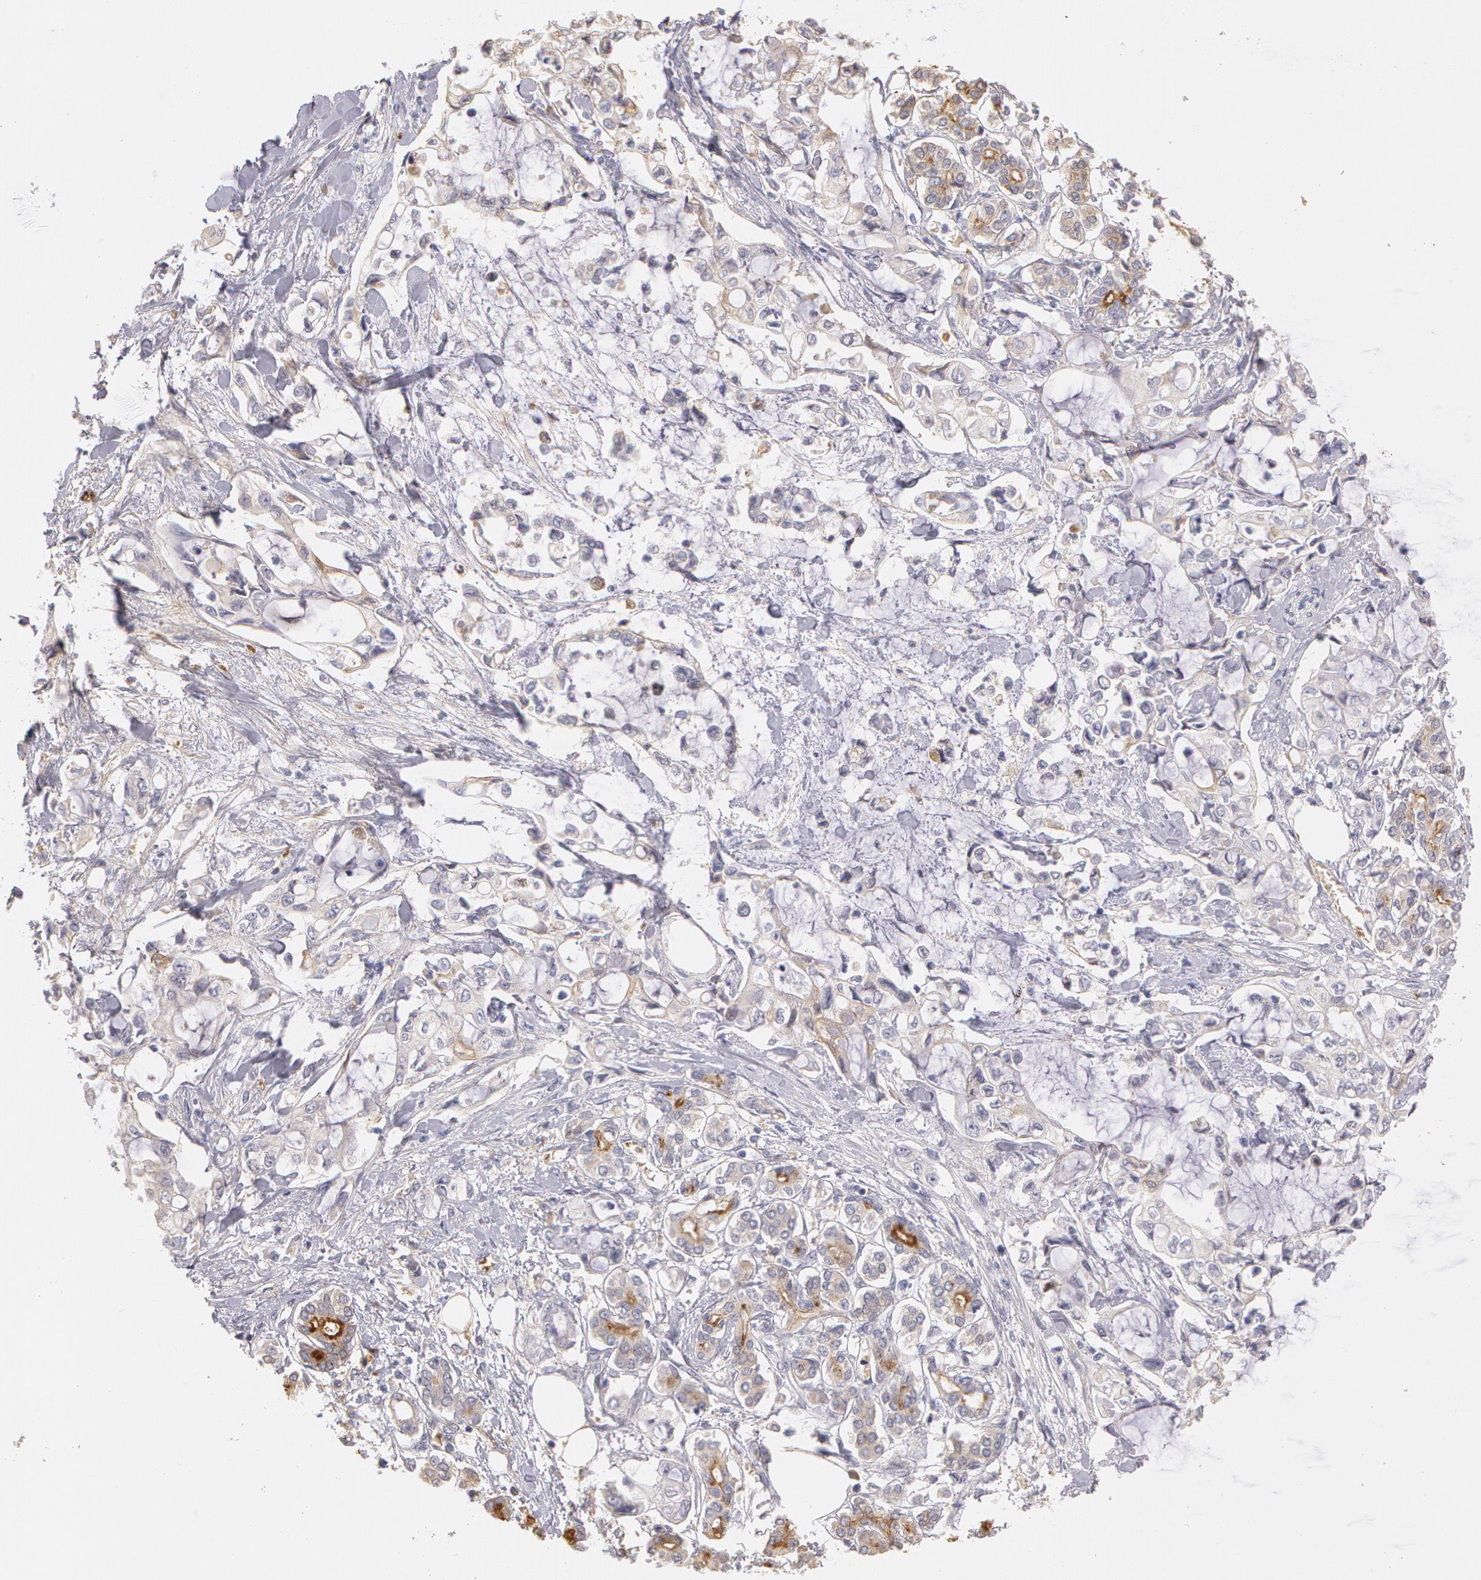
{"staining": {"intensity": "negative", "quantity": "none", "location": "none"}, "tissue": "pancreatic cancer", "cell_type": "Tumor cells", "image_type": "cancer", "snomed": [{"axis": "morphology", "description": "Adenocarcinoma, NOS"}, {"axis": "topography", "description": "Pancreas"}], "caption": "Immunohistochemistry of human pancreatic adenocarcinoma shows no positivity in tumor cells.", "gene": "C1R", "patient": {"sex": "female", "age": 70}}